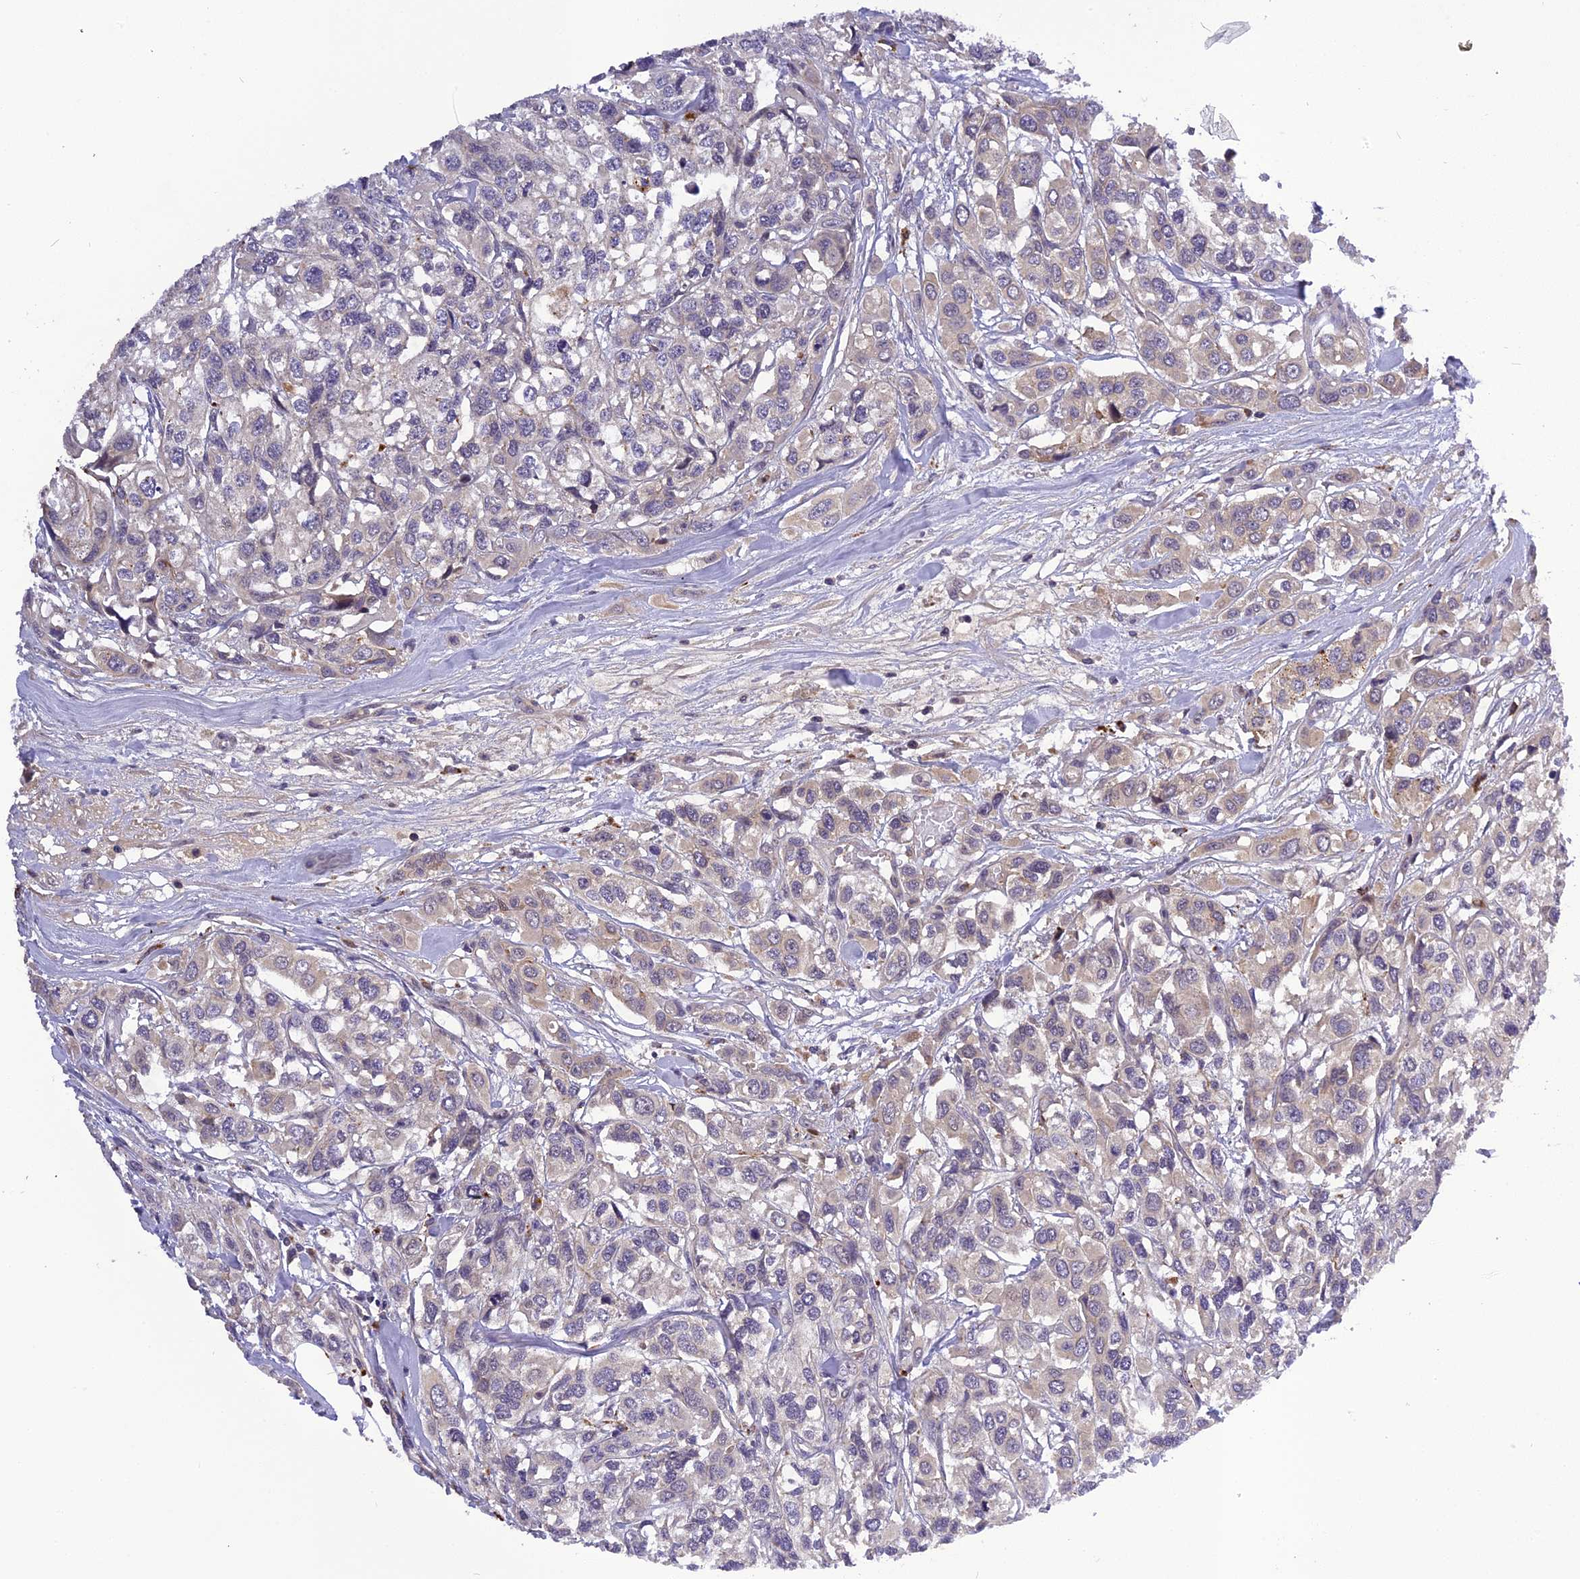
{"staining": {"intensity": "negative", "quantity": "none", "location": "none"}, "tissue": "urothelial cancer", "cell_type": "Tumor cells", "image_type": "cancer", "snomed": [{"axis": "morphology", "description": "Urothelial carcinoma, High grade"}, {"axis": "topography", "description": "Urinary bladder"}], "caption": "This is an IHC image of human urothelial cancer. There is no staining in tumor cells.", "gene": "FNIP2", "patient": {"sex": "male", "age": 67}}